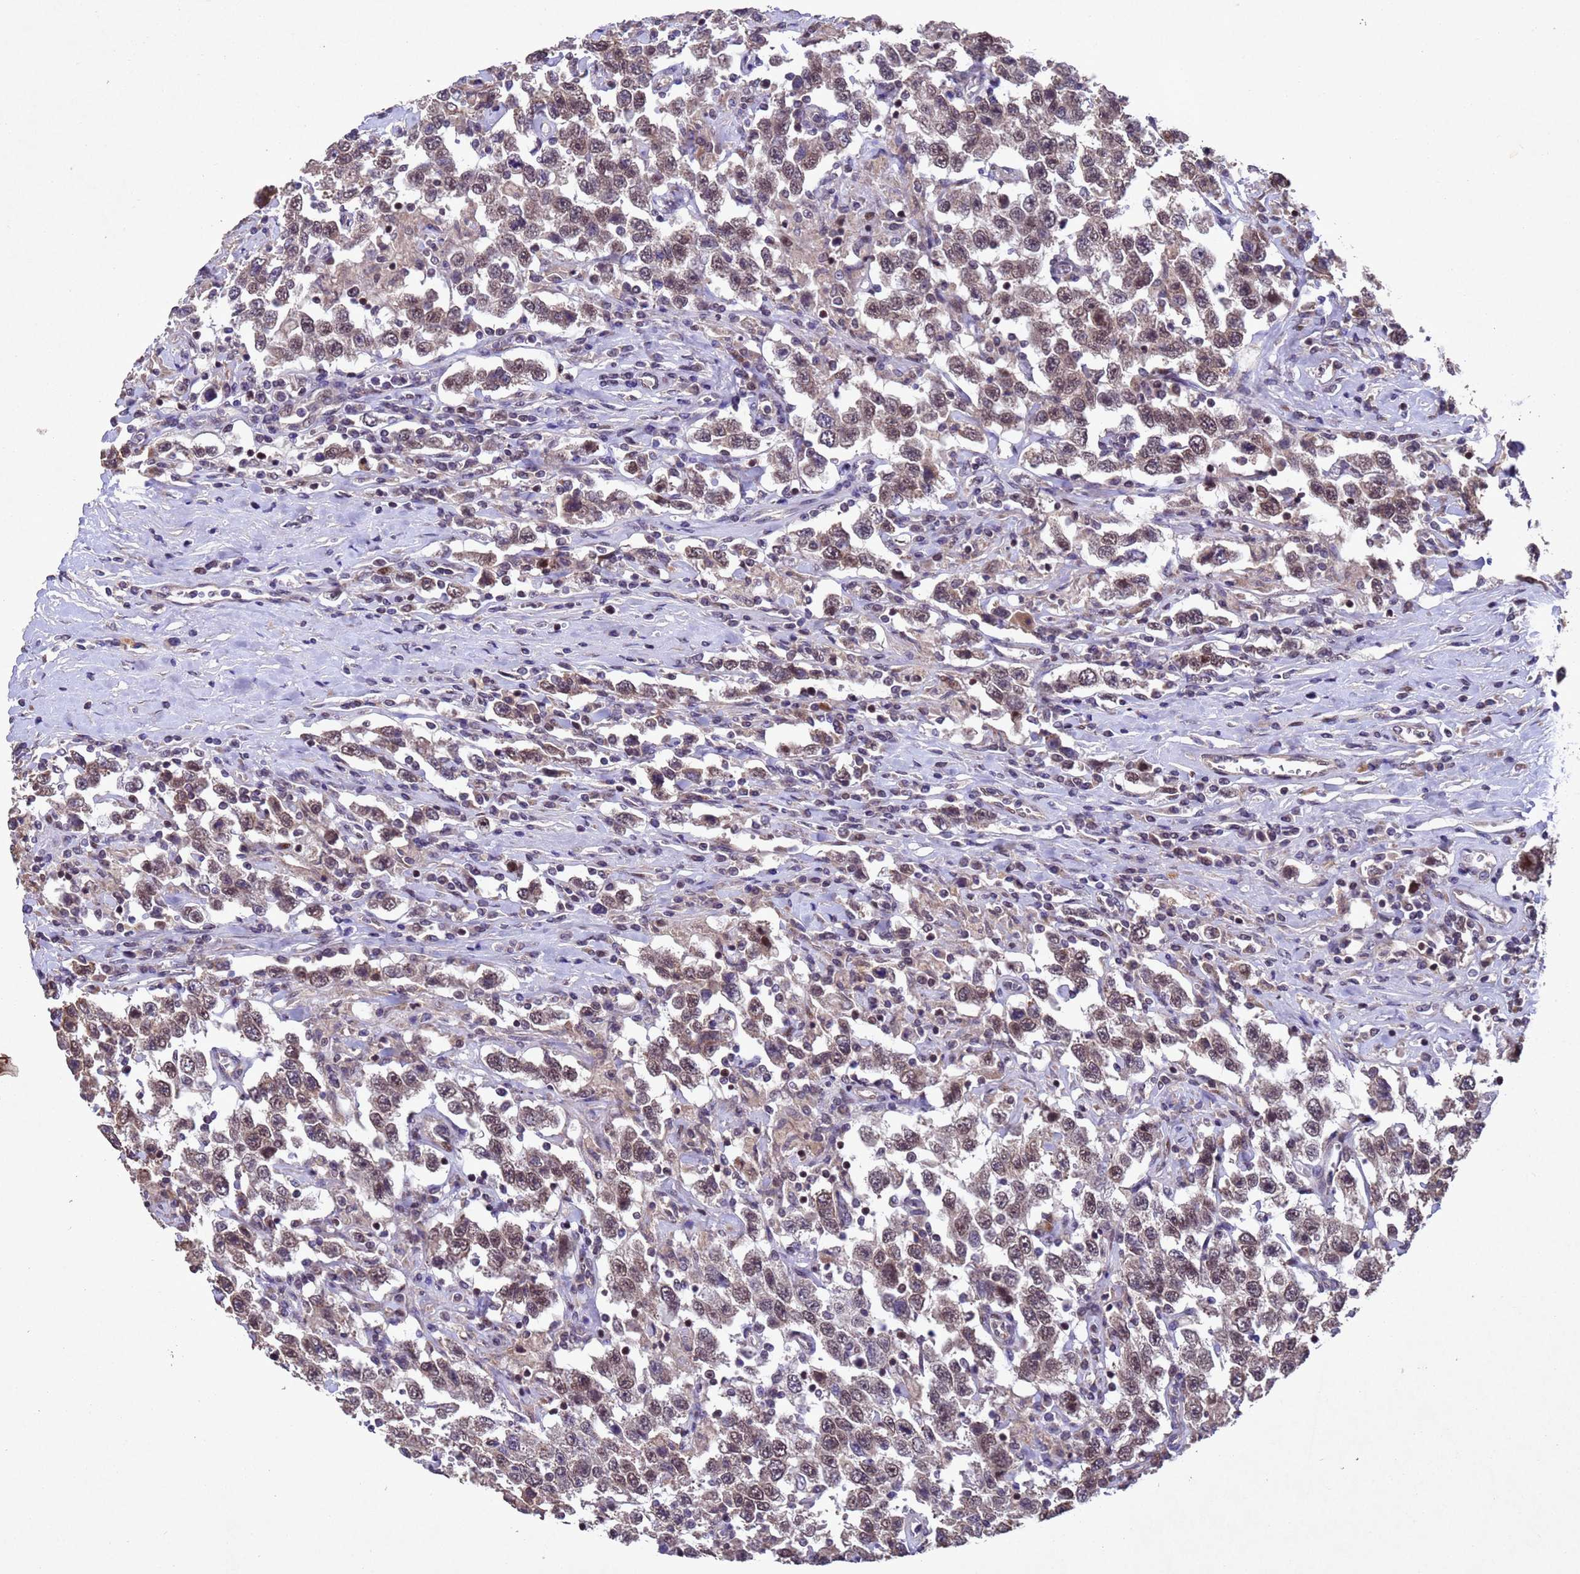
{"staining": {"intensity": "moderate", "quantity": ">75%", "location": "nuclear"}, "tissue": "testis cancer", "cell_type": "Tumor cells", "image_type": "cancer", "snomed": [{"axis": "morphology", "description": "Seminoma, NOS"}, {"axis": "topography", "description": "Testis"}], "caption": "The micrograph shows immunohistochemical staining of seminoma (testis). There is moderate nuclear positivity is seen in about >75% of tumor cells.", "gene": "TBK1", "patient": {"sex": "male", "age": 41}}